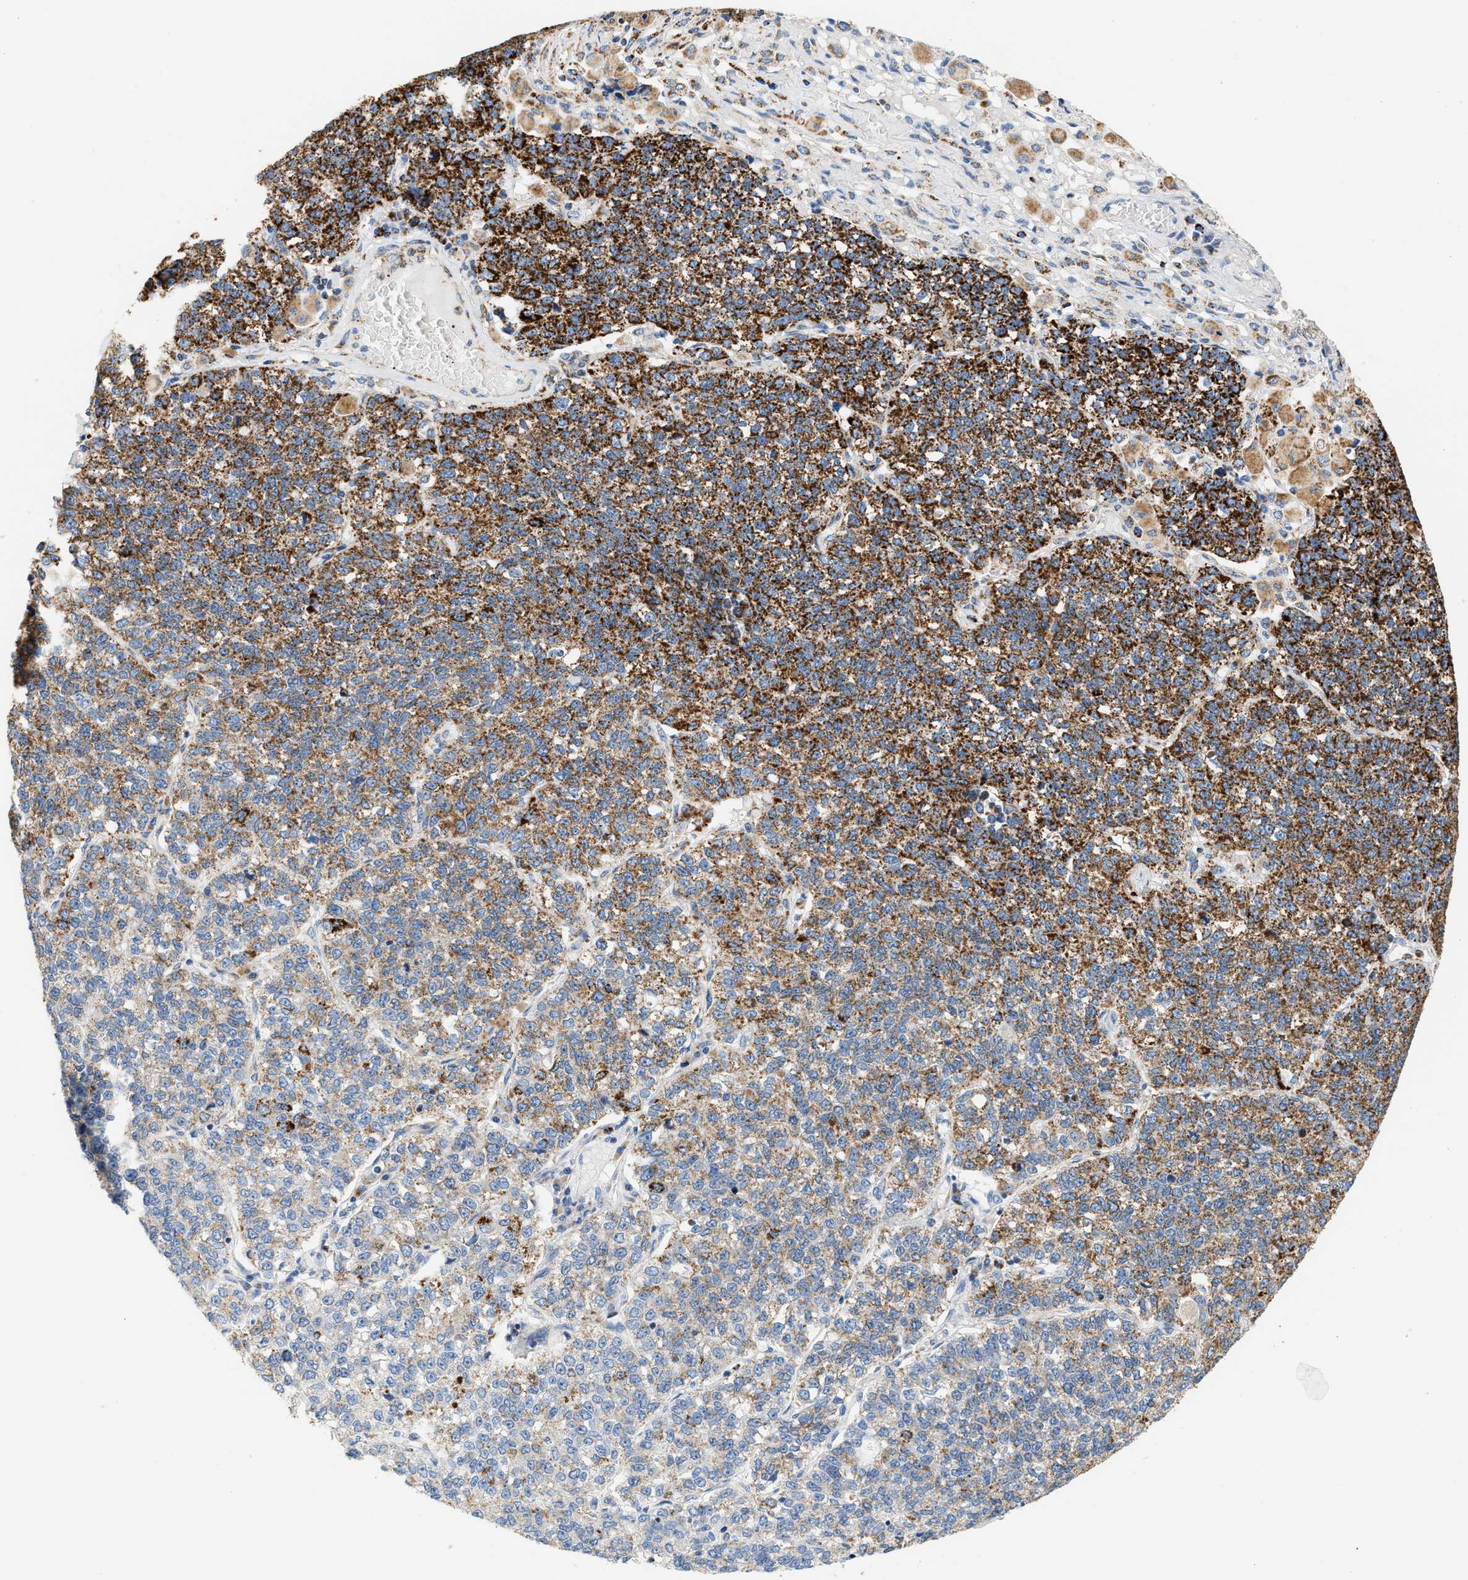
{"staining": {"intensity": "strong", "quantity": "25%-75%", "location": "cytoplasmic/membranous"}, "tissue": "lung cancer", "cell_type": "Tumor cells", "image_type": "cancer", "snomed": [{"axis": "morphology", "description": "Adenocarcinoma, NOS"}, {"axis": "topography", "description": "Lung"}], "caption": "Lung cancer stained for a protein reveals strong cytoplasmic/membranous positivity in tumor cells. (DAB (3,3'-diaminobenzidine) IHC with brightfield microscopy, high magnification).", "gene": "SHMT2", "patient": {"sex": "male", "age": 49}}